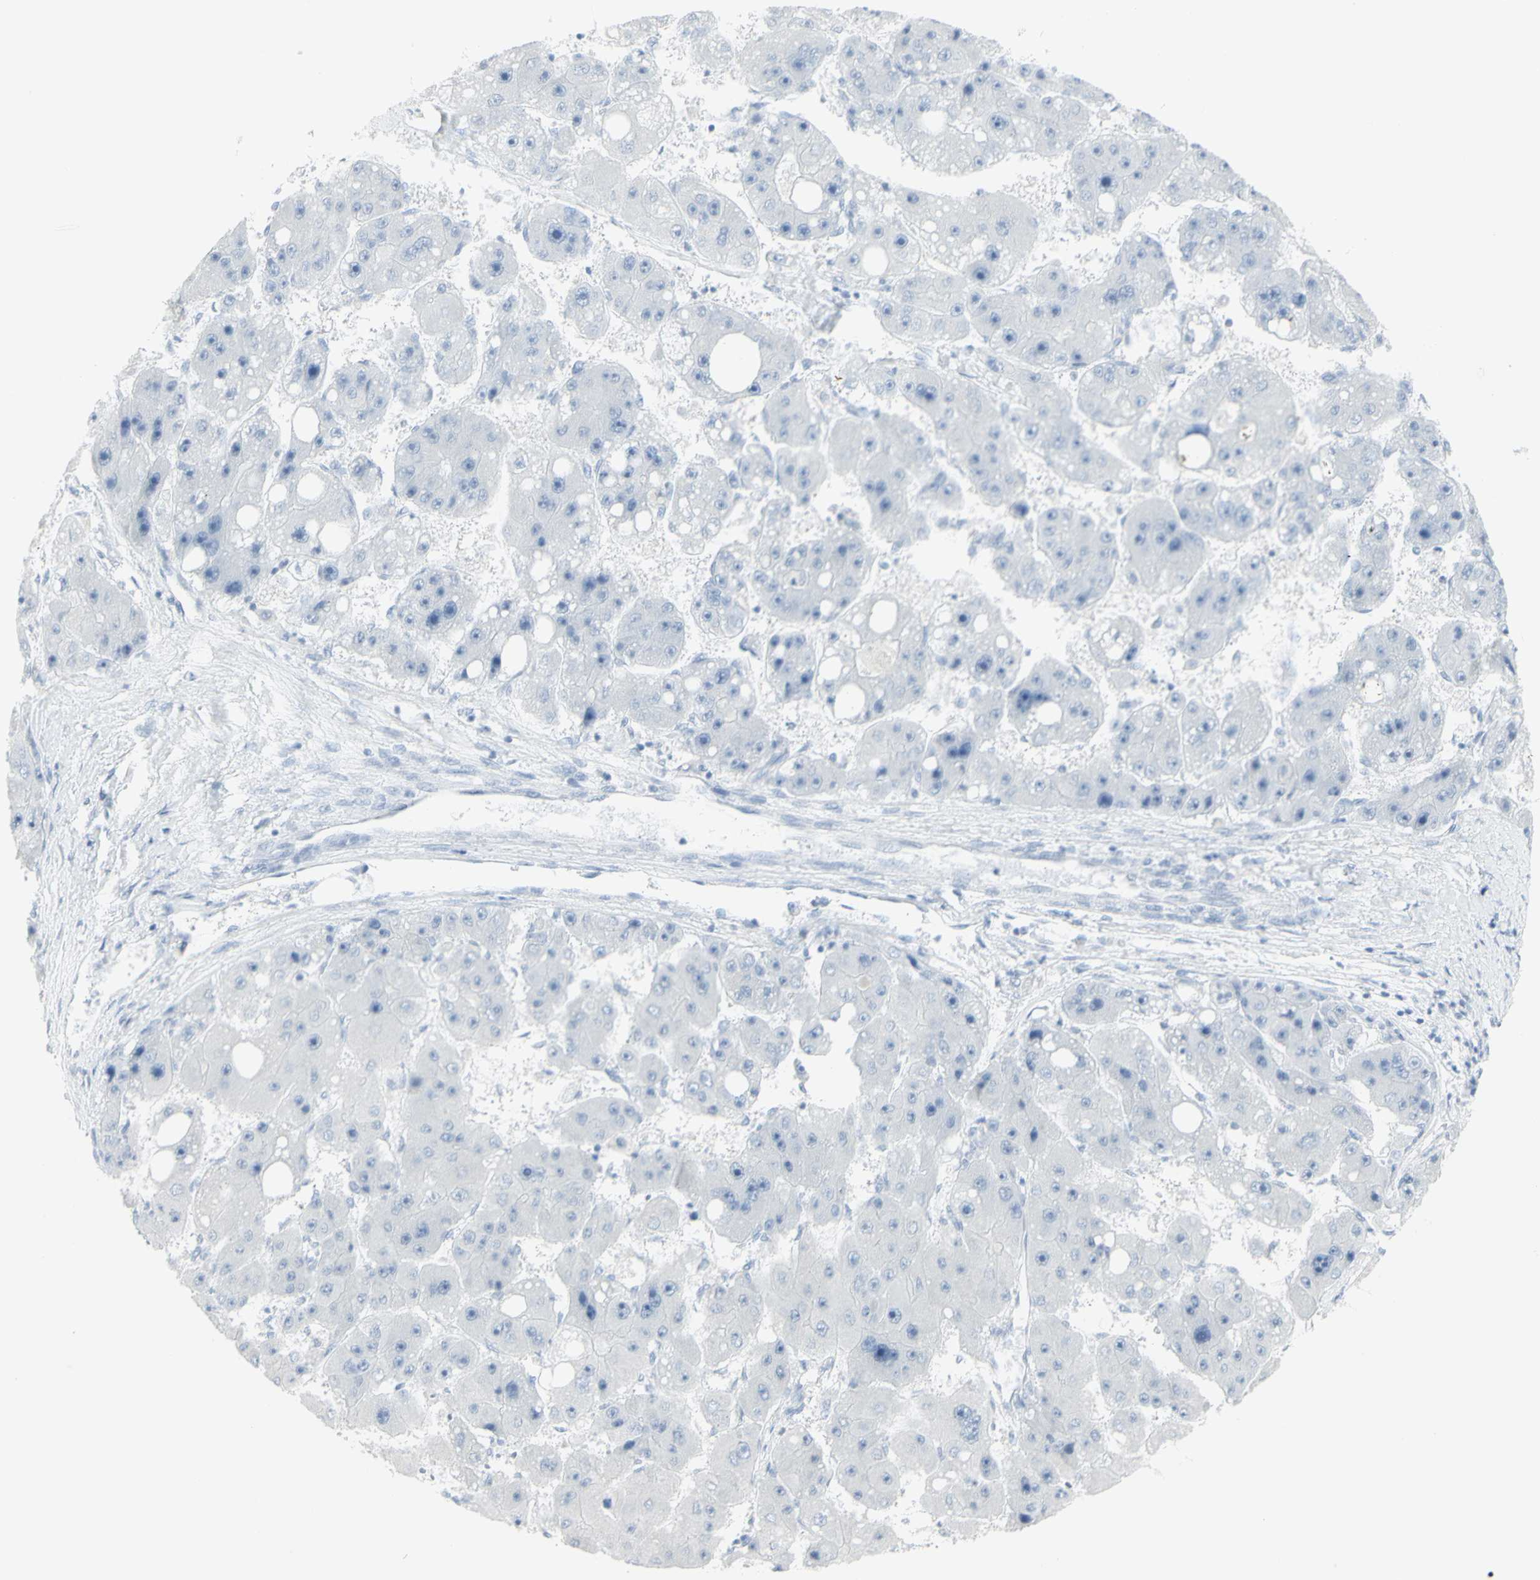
{"staining": {"intensity": "negative", "quantity": "none", "location": "none"}, "tissue": "liver cancer", "cell_type": "Tumor cells", "image_type": "cancer", "snomed": [{"axis": "morphology", "description": "Carcinoma, Hepatocellular, NOS"}, {"axis": "topography", "description": "Liver"}], "caption": "Immunohistochemical staining of hepatocellular carcinoma (liver) reveals no significant expression in tumor cells.", "gene": "ENSG00000198211", "patient": {"sex": "female", "age": 61}}